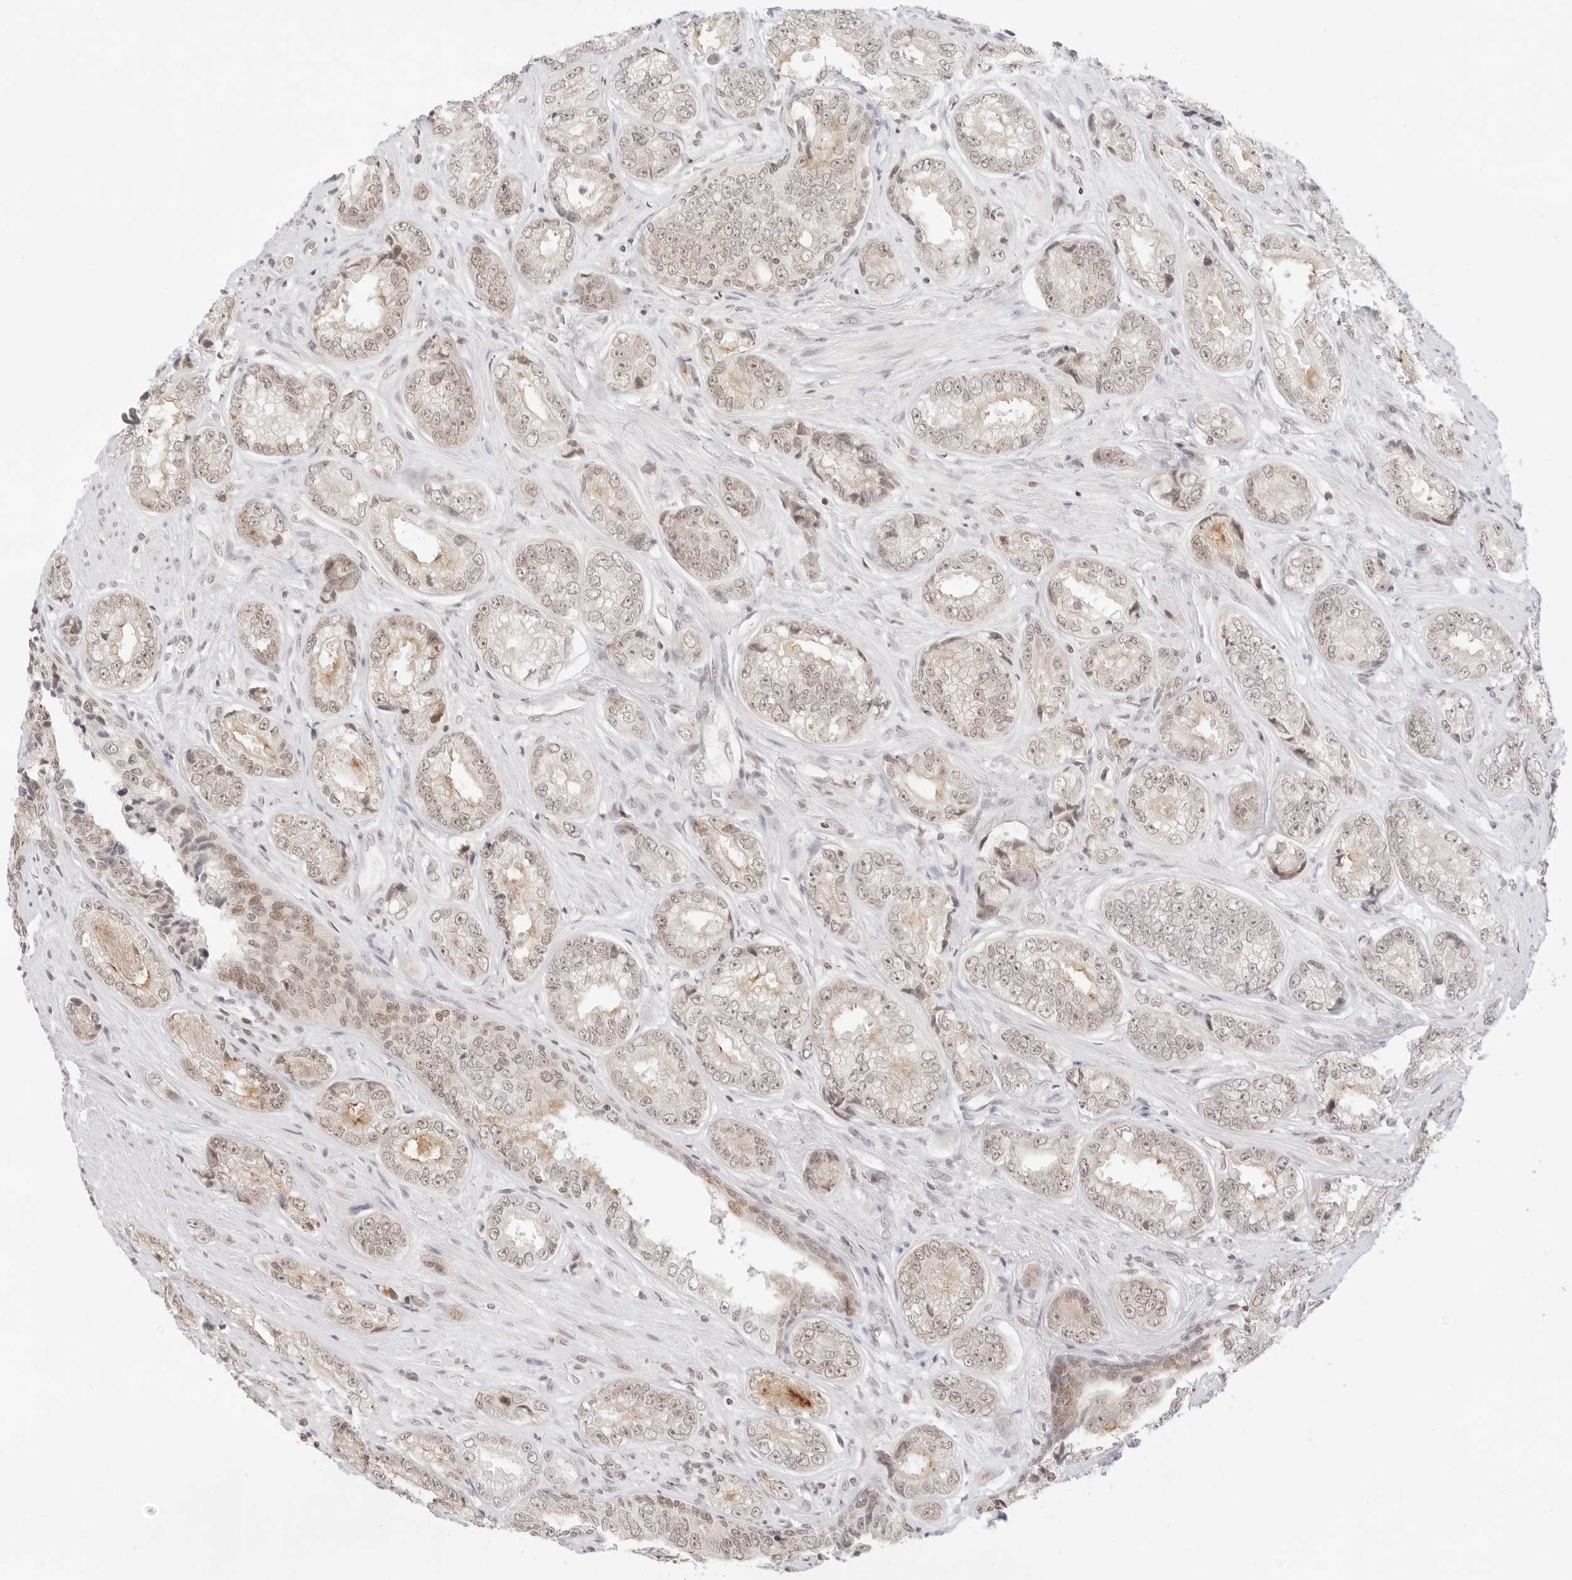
{"staining": {"intensity": "weak", "quantity": "25%-75%", "location": "nuclear"}, "tissue": "prostate cancer", "cell_type": "Tumor cells", "image_type": "cancer", "snomed": [{"axis": "morphology", "description": "Adenocarcinoma, High grade"}, {"axis": "topography", "description": "Prostate"}], "caption": "Brown immunohistochemical staining in human adenocarcinoma (high-grade) (prostate) displays weak nuclear positivity in about 25%-75% of tumor cells. Using DAB (3,3'-diaminobenzidine) (brown) and hematoxylin (blue) stains, captured at high magnification using brightfield microscopy.", "gene": "GNAS", "patient": {"sex": "male", "age": 61}}